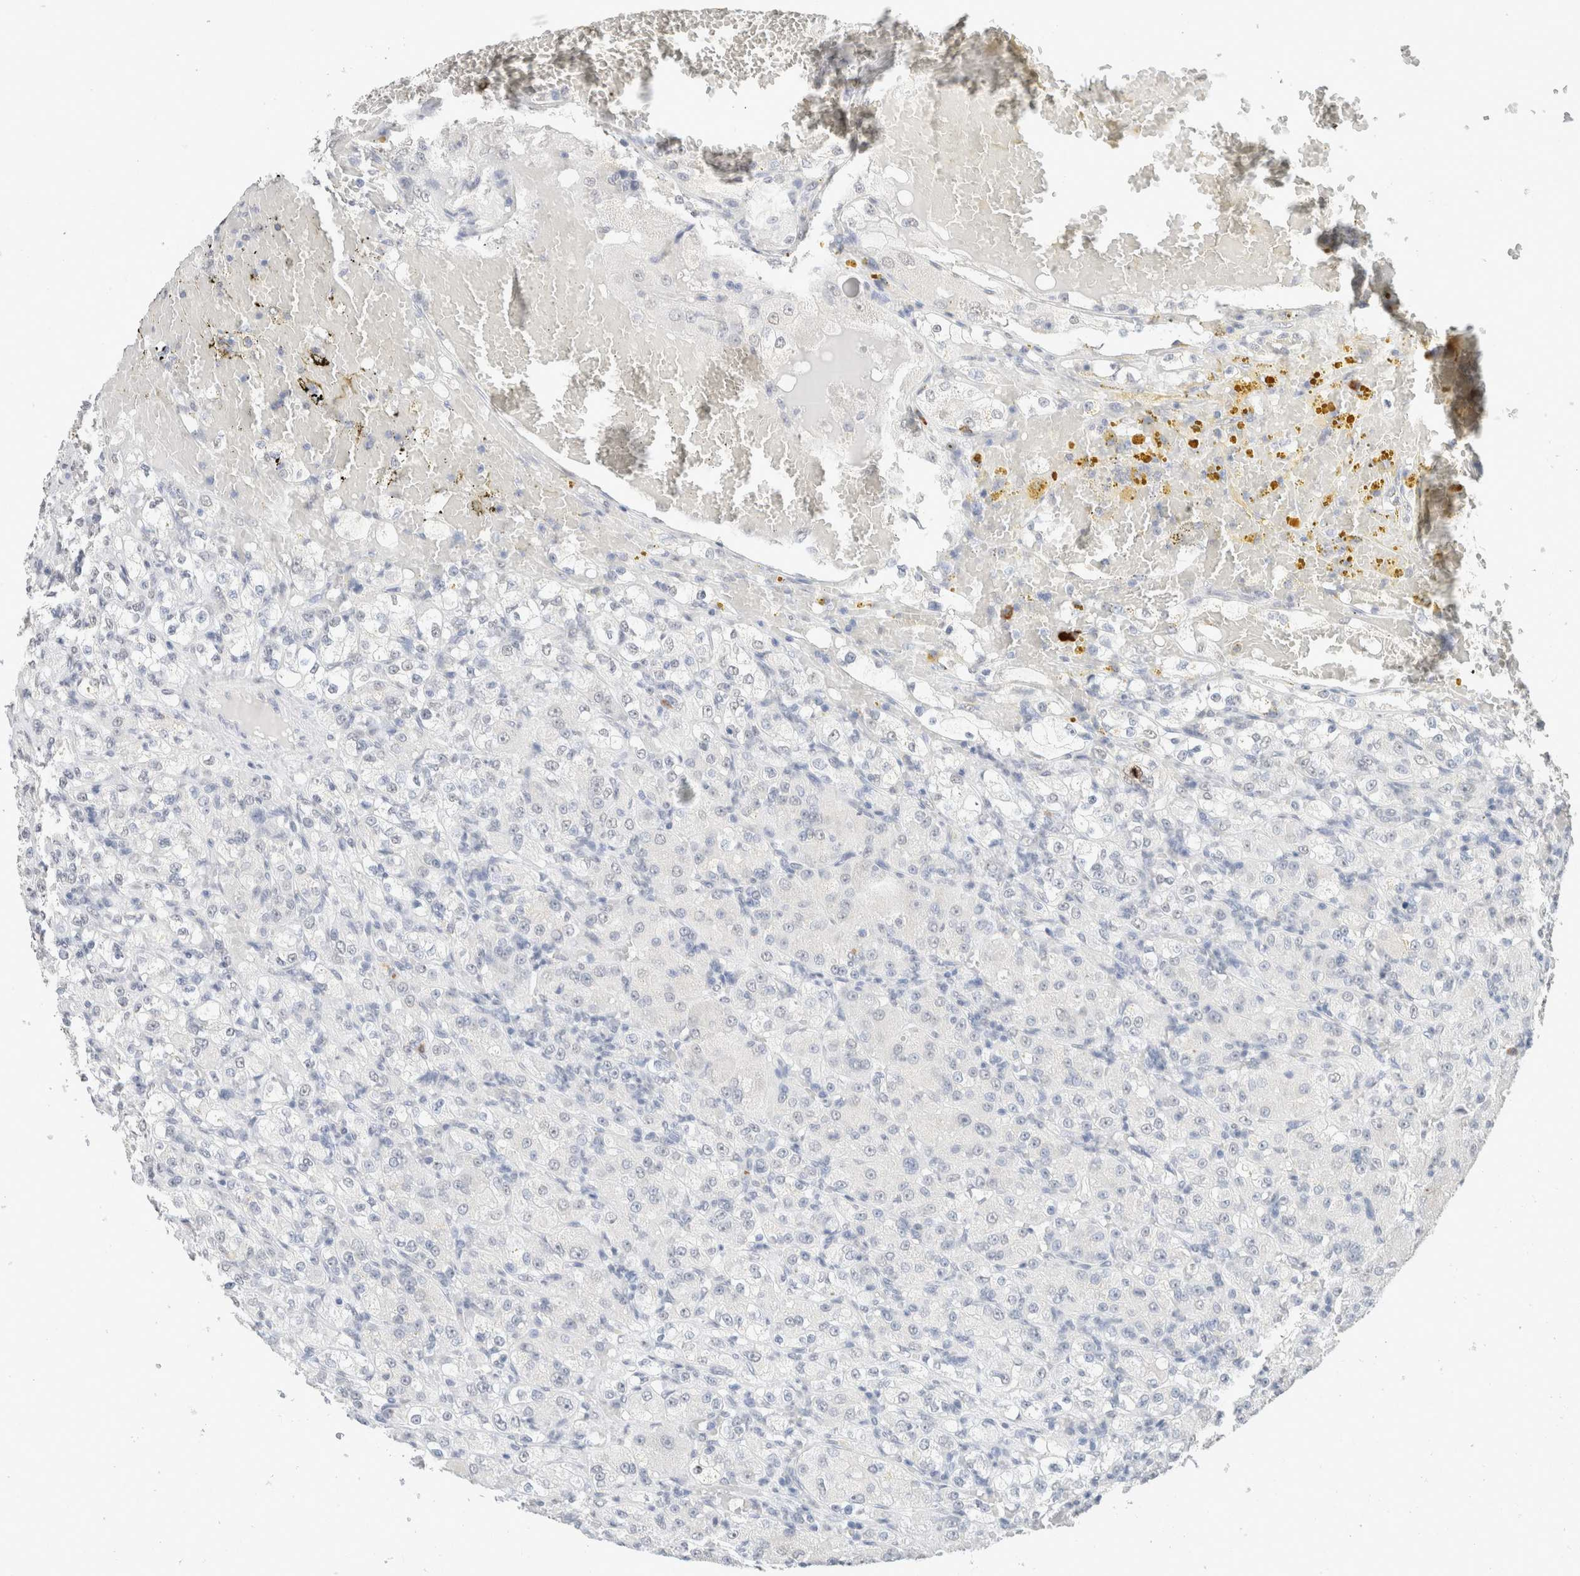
{"staining": {"intensity": "negative", "quantity": "none", "location": "none"}, "tissue": "renal cancer", "cell_type": "Tumor cells", "image_type": "cancer", "snomed": [{"axis": "morphology", "description": "Normal tissue, NOS"}, {"axis": "morphology", "description": "Adenocarcinoma, NOS"}, {"axis": "topography", "description": "Kidney"}], "caption": "An immunohistochemistry photomicrograph of renal cancer (adenocarcinoma) is shown. There is no staining in tumor cells of renal cancer (adenocarcinoma).", "gene": "CD80", "patient": {"sex": "male", "age": 61}}